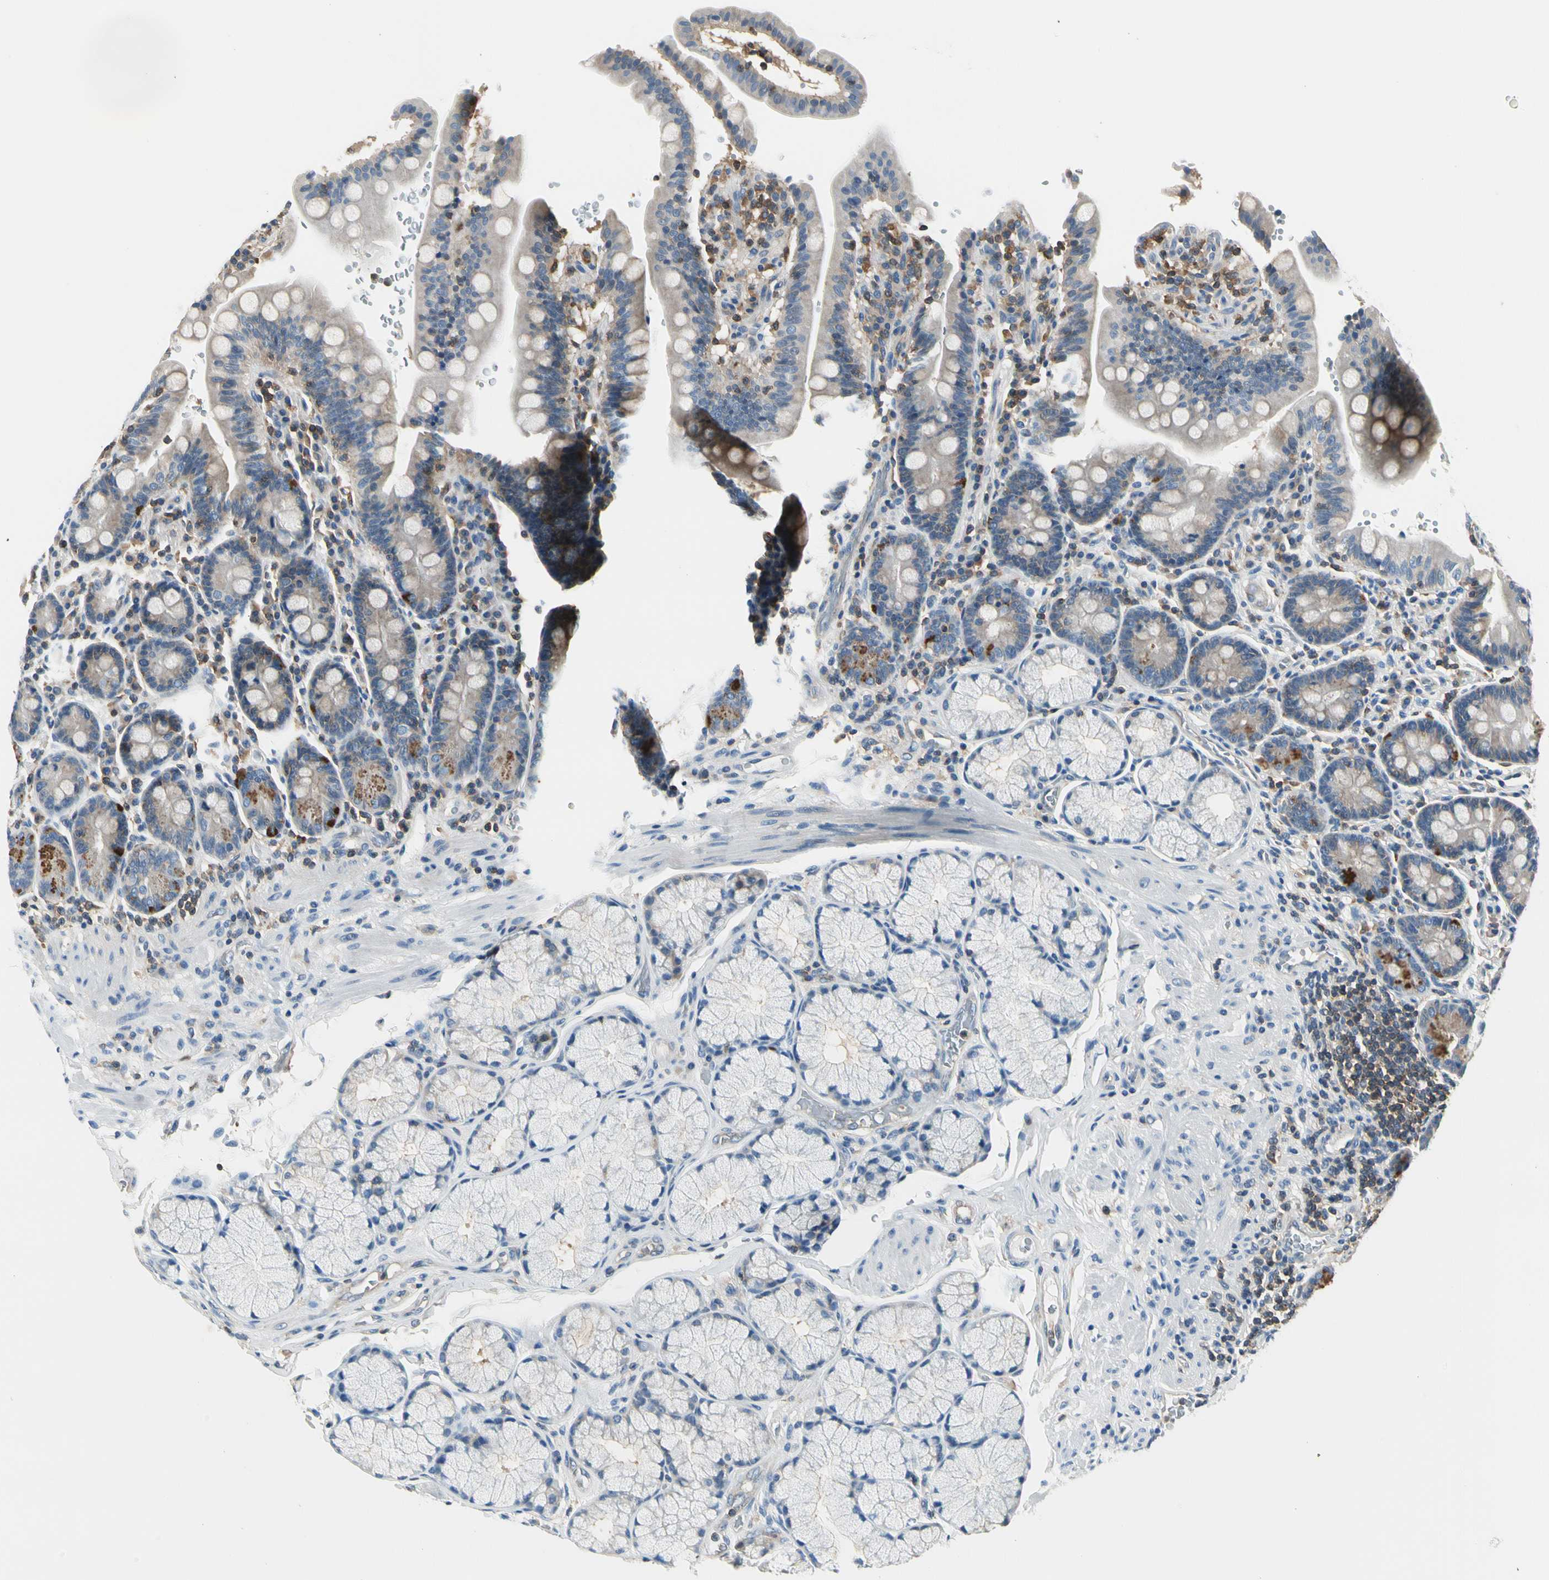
{"staining": {"intensity": "moderate", "quantity": "<25%", "location": "cytoplasmic/membranous"}, "tissue": "duodenum", "cell_type": "Glandular cells", "image_type": "normal", "snomed": [{"axis": "morphology", "description": "Normal tissue, NOS"}, {"axis": "topography", "description": "Pancreas"}, {"axis": "topography", "description": "Duodenum"}], "caption": "Protein expression by immunohistochemistry (IHC) shows moderate cytoplasmic/membranous staining in approximately <25% of glandular cells in benign duodenum.", "gene": "CAPZA2", "patient": {"sex": "male", "age": 79}}